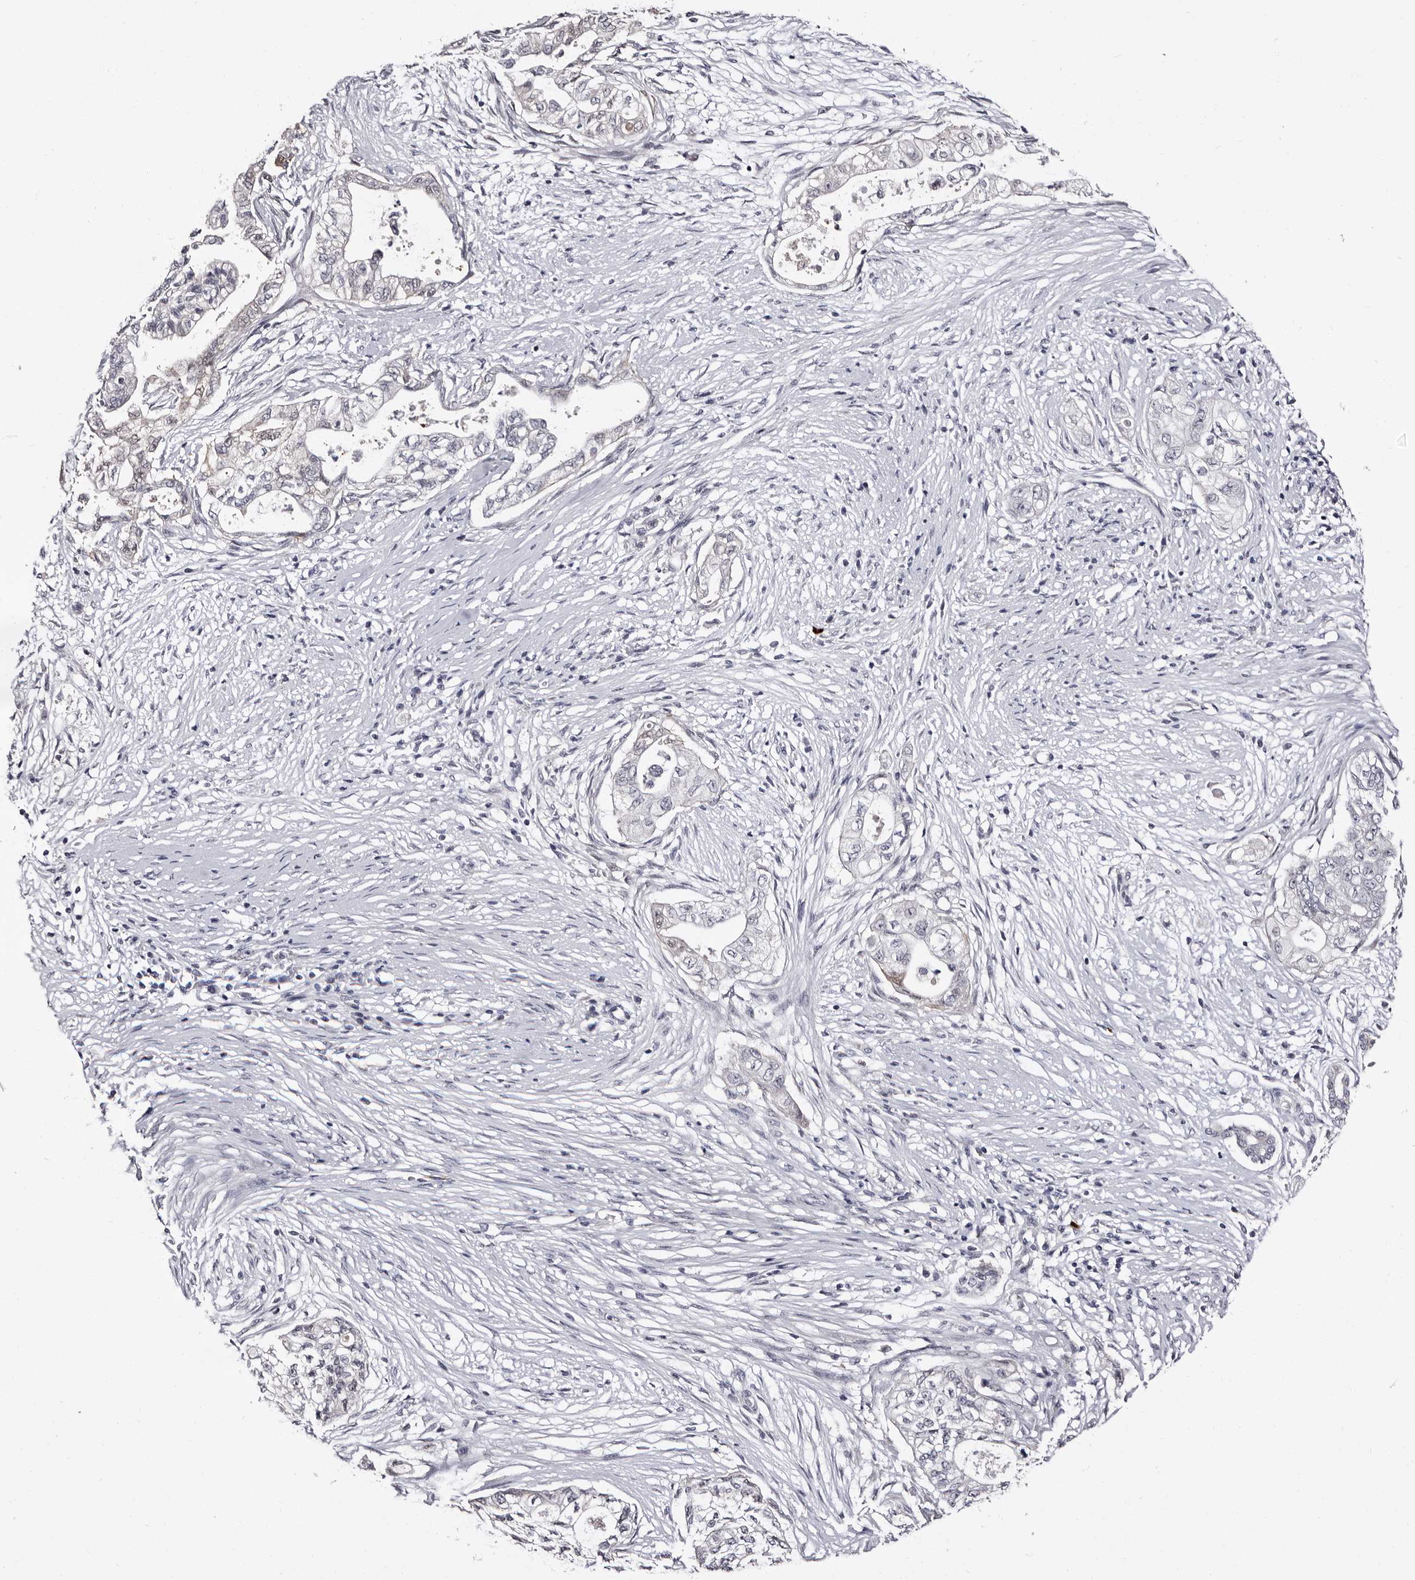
{"staining": {"intensity": "negative", "quantity": "none", "location": "none"}, "tissue": "pancreatic cancer", "cell_type": "Tumor cells", "image_type": "cancer", "snomed": [{"axis": "morphology", "description": "Adenocarcinoma, NOS"}, {"axis": "topography", "description": "Pancreas"}], "caption": "This is an IHC micrograph of human pancreatic cancer. There is no expression in tumor cells.", "gene": "BPGM", "patient": {"sex": "male", "age": 72}}